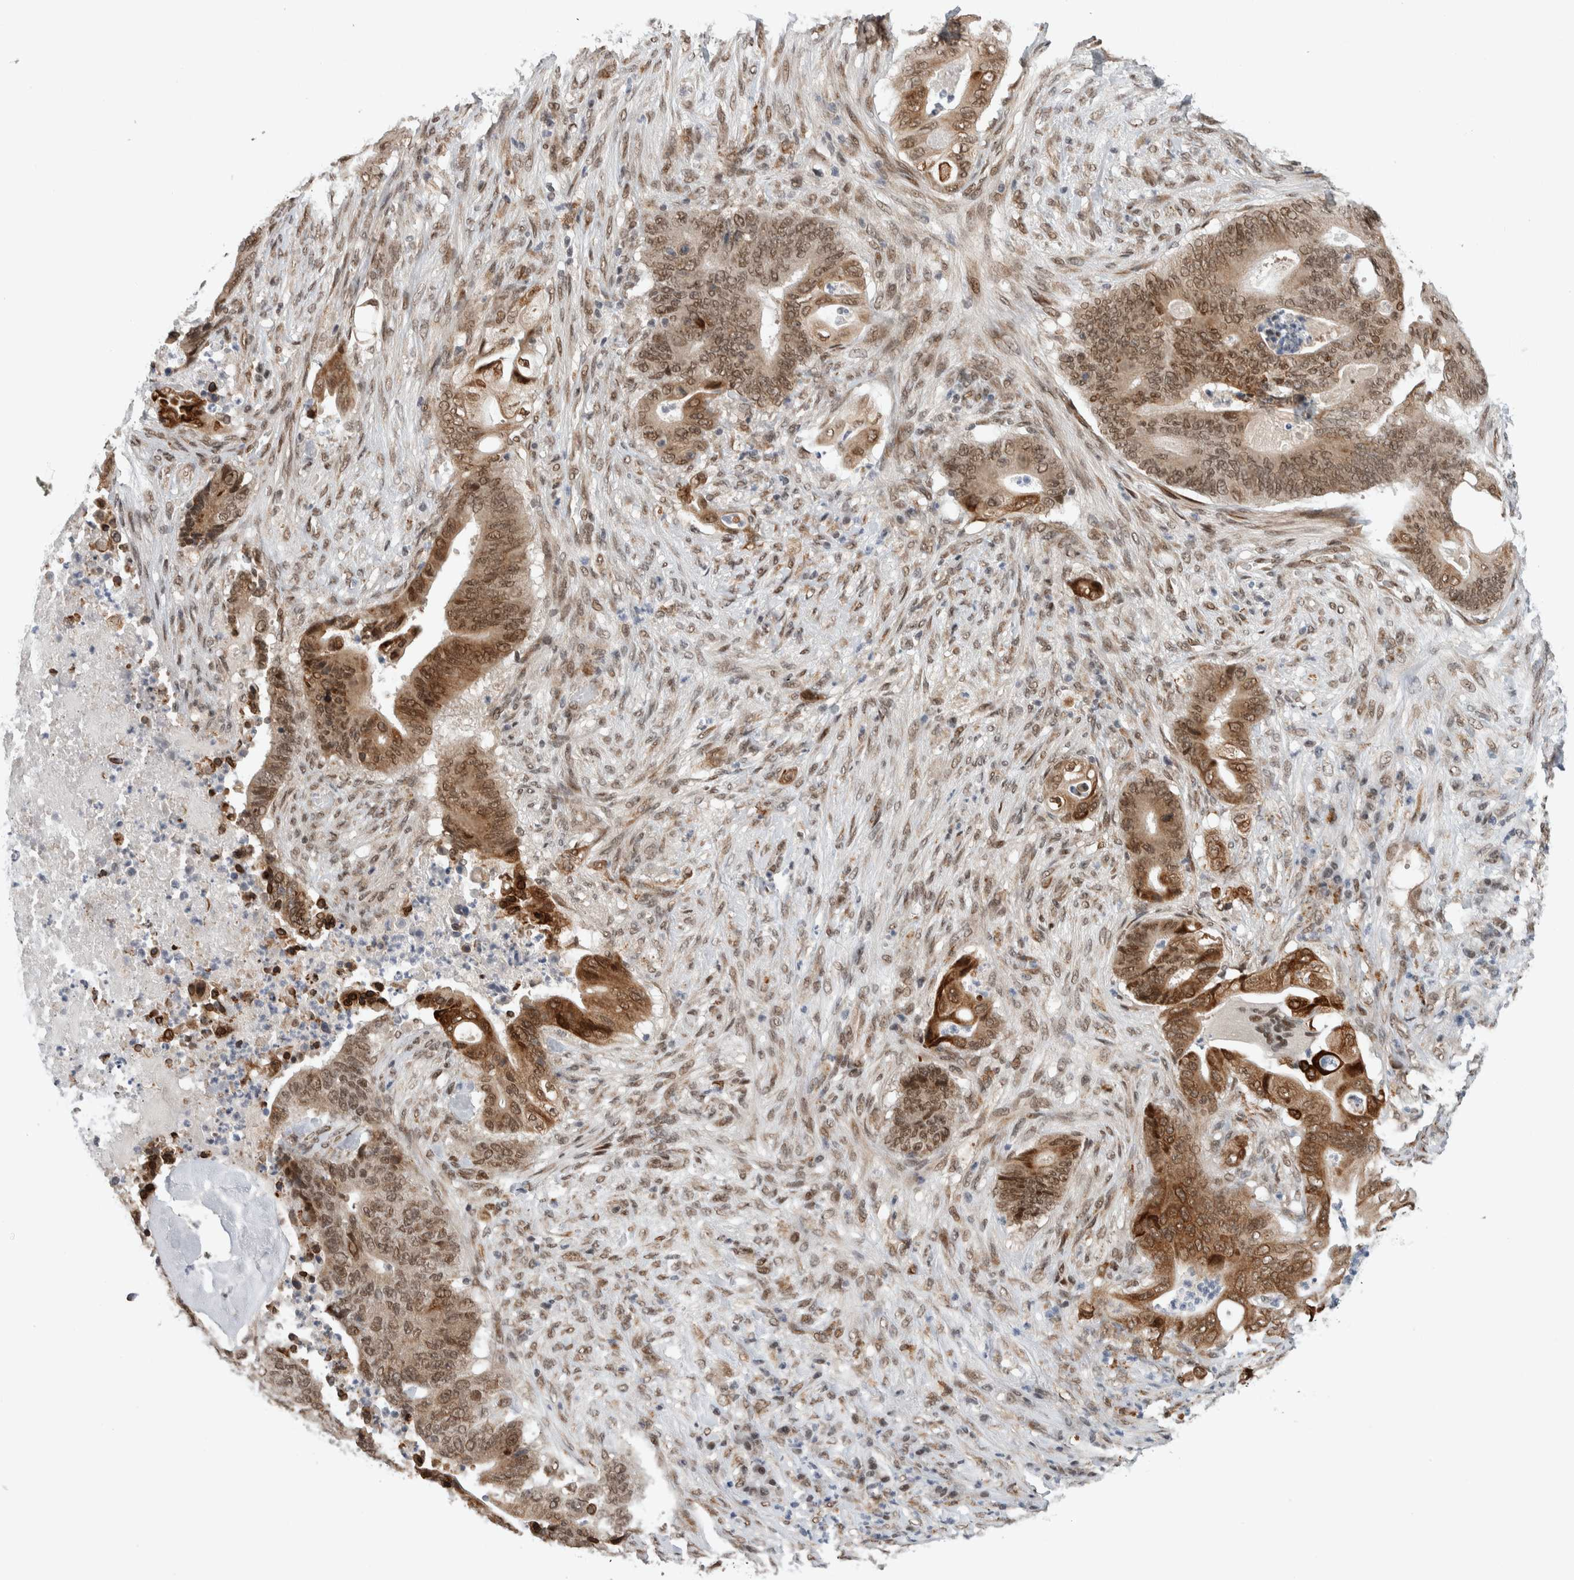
{"staining": {"intensity": "moderate", "quantity": ">75%", "location": "cytoplasmic/membranous,nuclear"}, "tissue": "stomach cancer", "cell_type": "Tumor cells", "image_type": "cancer", "snomed": [{"axis": "morphology", "description": "Adenocarcinoma, NOS"}, {"axis": "topography", "description": "Stomach"}], "caption": "Human adenocarcinoma (stomach) stained with a protein marker demonstrates moderate staining in tumor cells.", "gene": "TNRC18", "patient": {"sex": "female", "age": 73}}